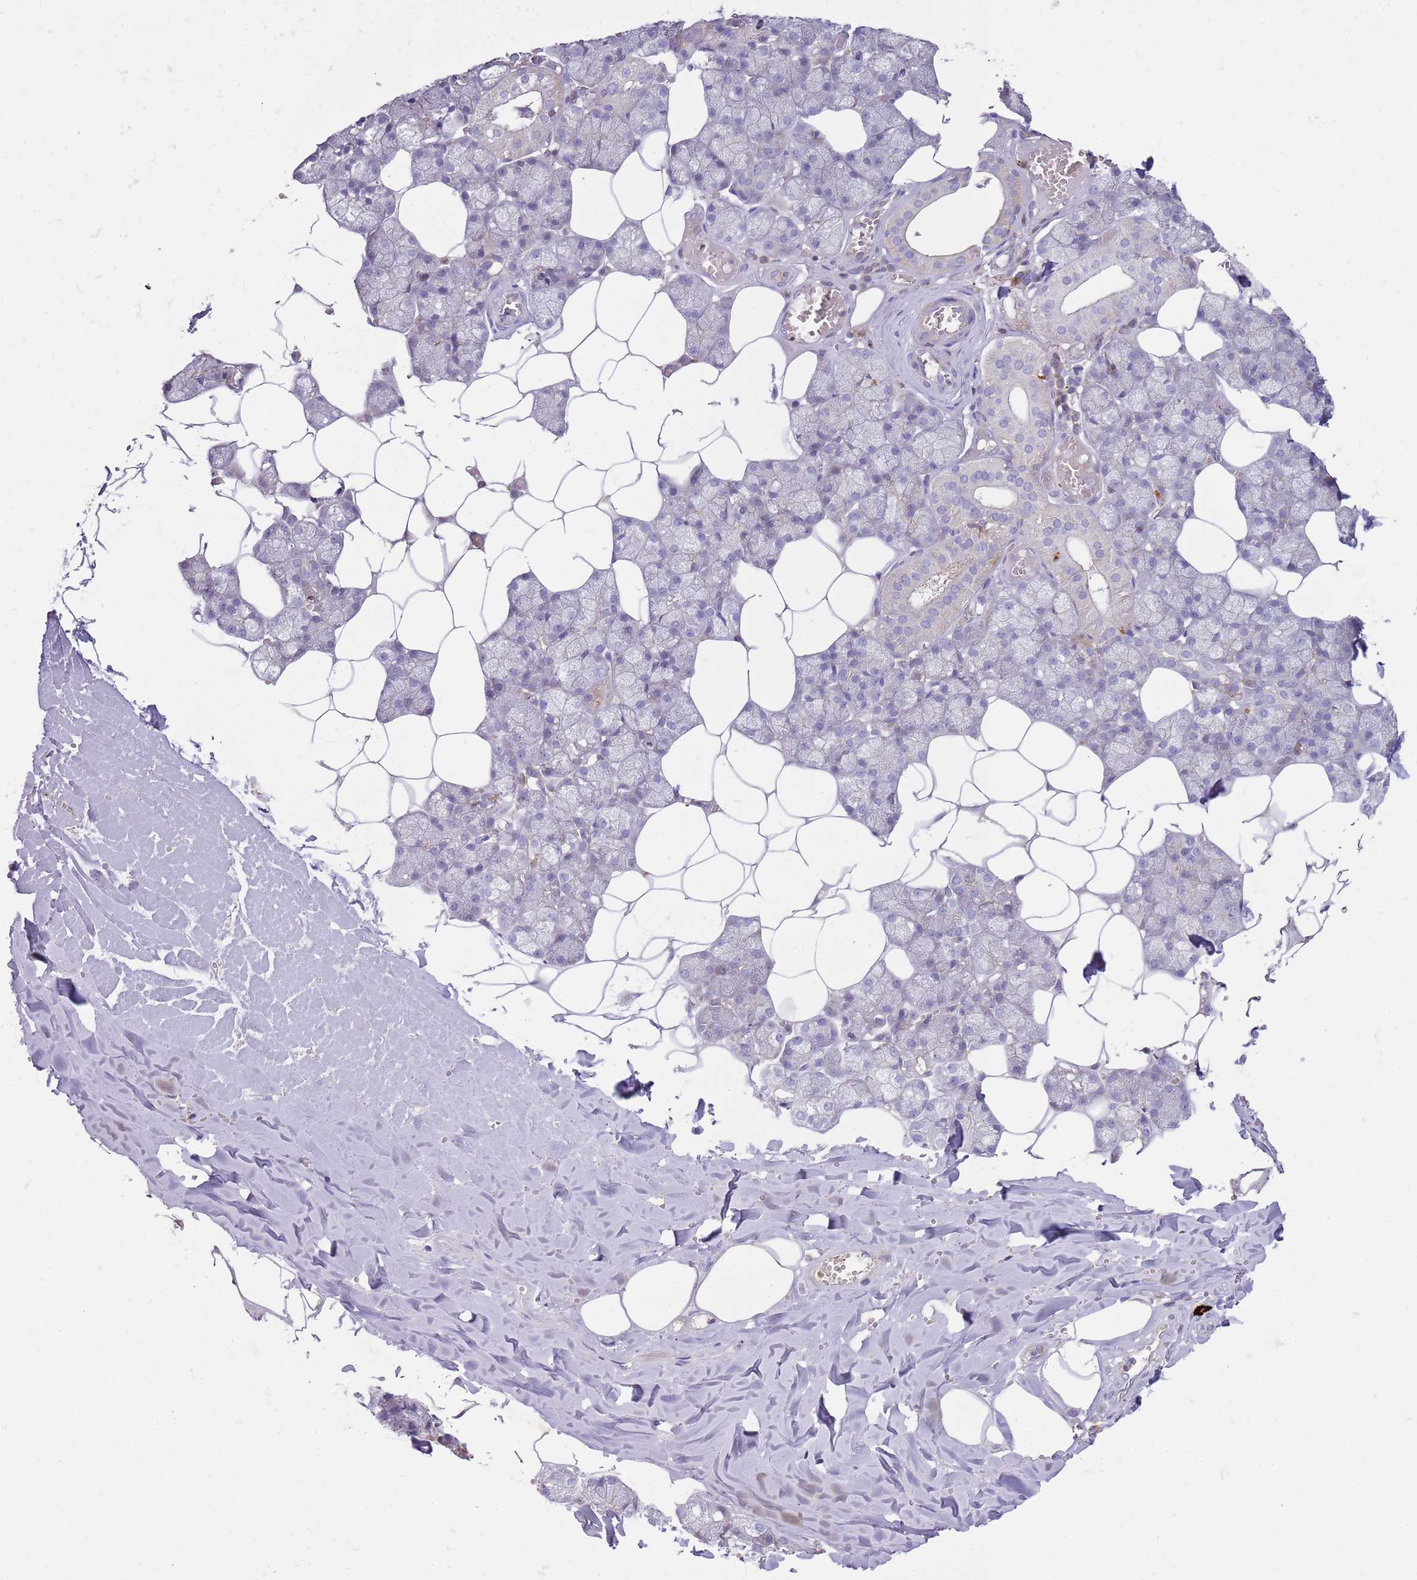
{"staining": {"intensity": "negative", "quantity": "none", "location": "none"}, "tissue": "salivary gland", "cell_type": "Glandular cells", "image_type": "normal", "snomed": [{"axis": "morphology", "description": "Normal tissue, NOS"}, {"axis": "topography", "description": "Salivary gland"}], "caption": "A high-resolution image shows immunohistochemistry (IHC) staining of benign salivary gland, which exhibits no significant positivity in glandular cells. (DAB (3,3'-diaminobenzidine) IHC, high magnification).", "gene": "FPR1", "patient": {"sex": "male", "age": 62}}